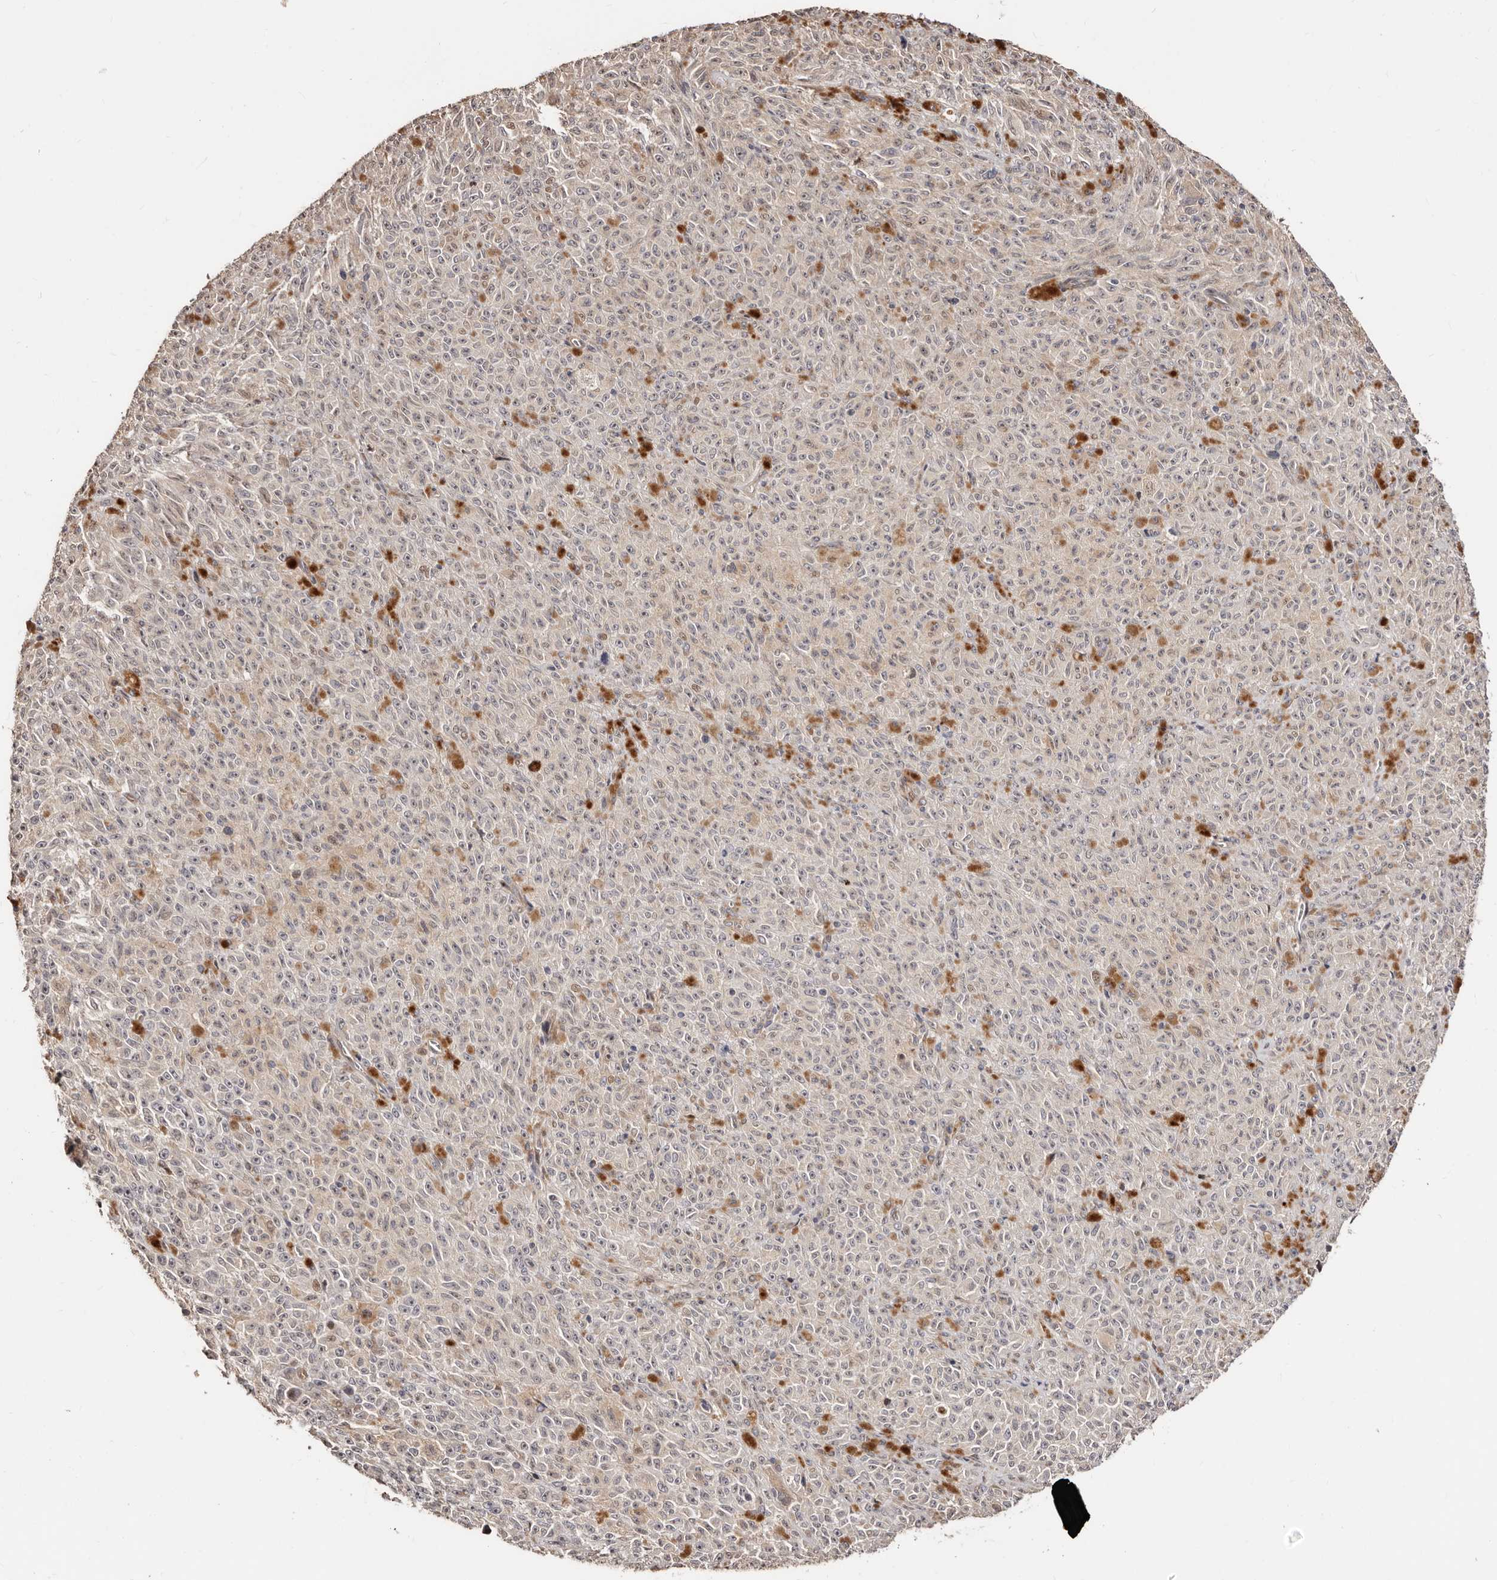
{"staining": {"intensity": "negative", "quantity": "none", "location": "none"}, "tissue": "melanoma", "cell_type": "Tumor cells", "image_type": "cancer", "snomed": [{"axis": "morphology", "description": "Malignant melanoma, NOS"}, {"axis": "topography", "description": "Skin"}], "caption": "The image displays no significant positivity in tumor cells of malignant melanoma. (DAB (3,3'-diaminobenzidine) IHC with hematoxylin counter stain).", "gene": "APOL6", "patient": {"sex": "female", "age": 82}}